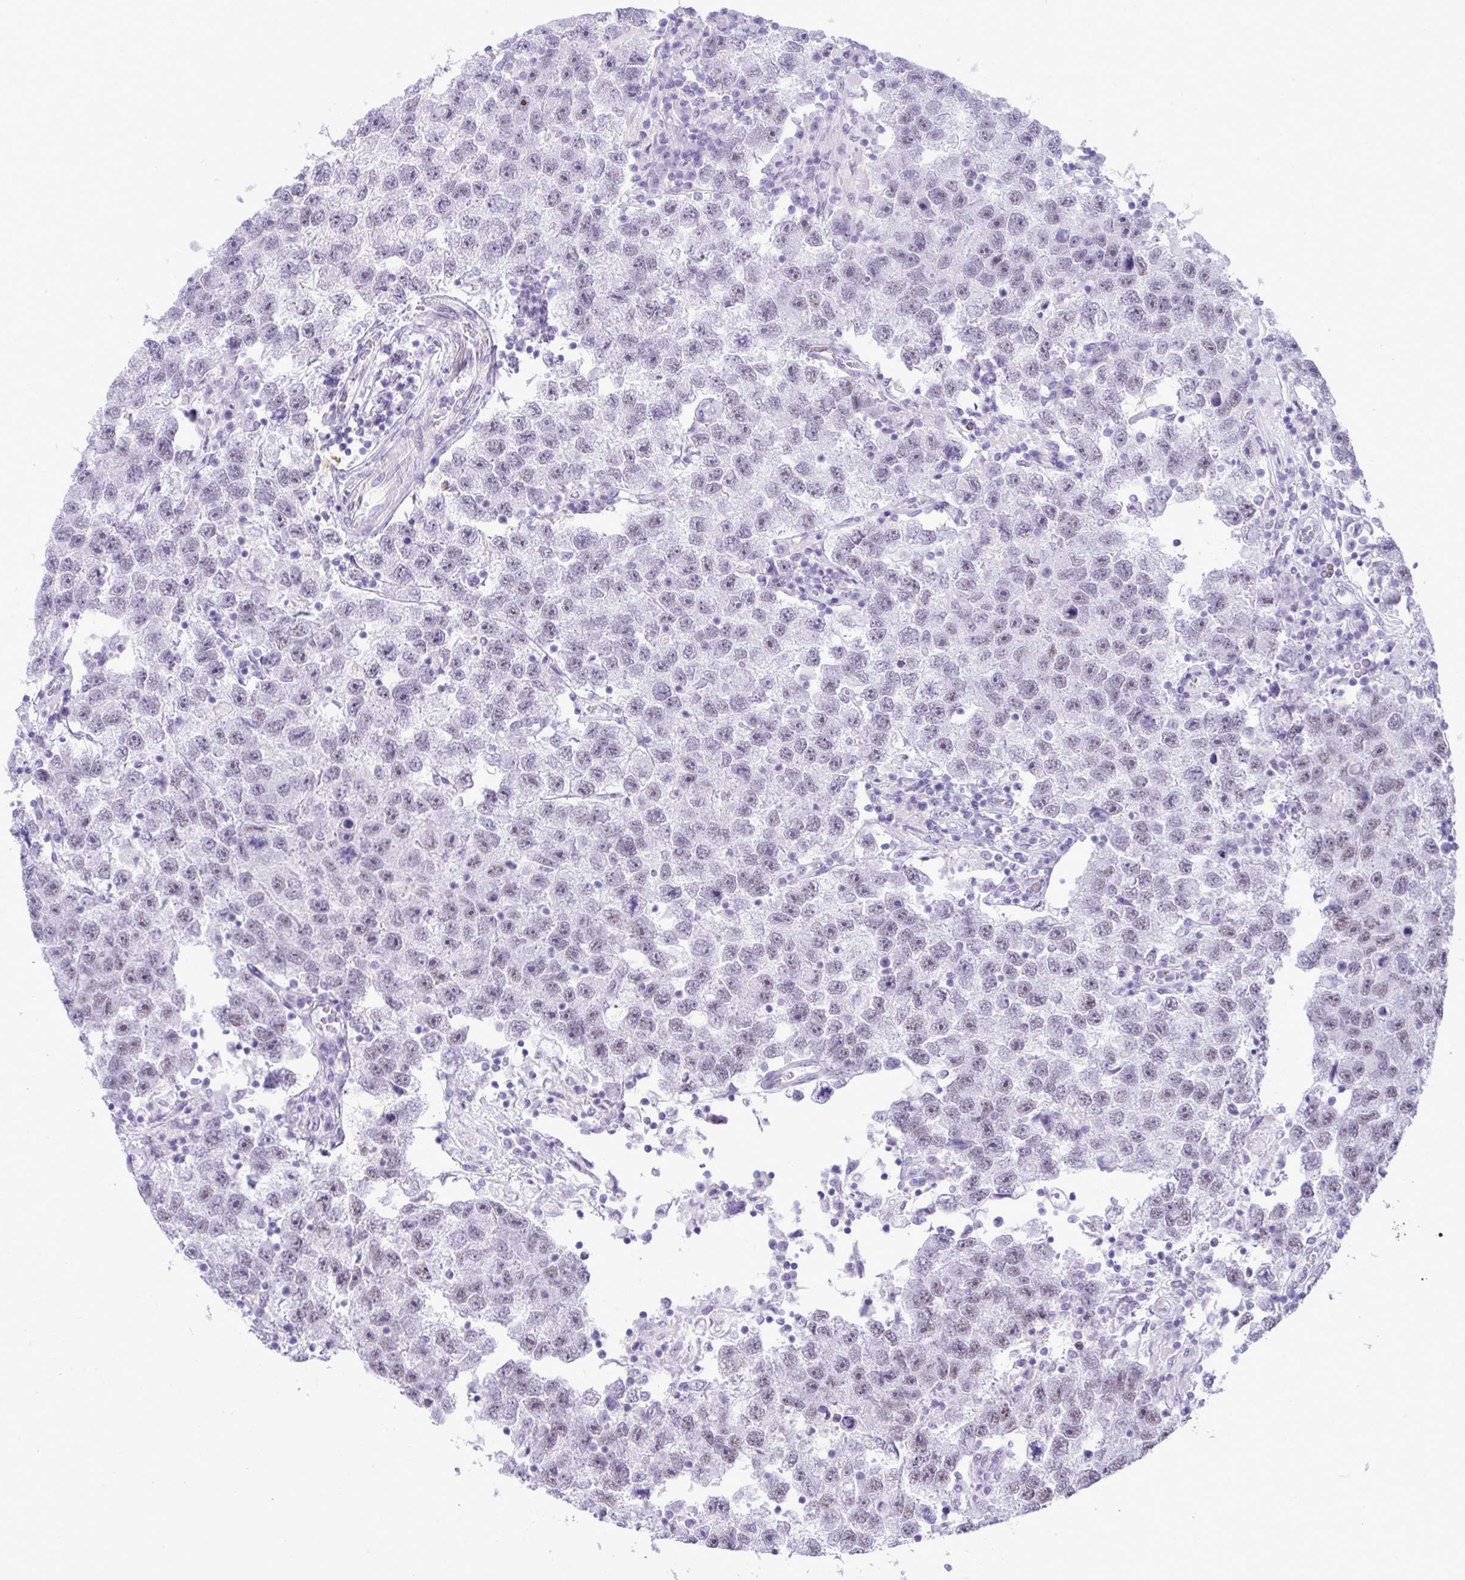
{"staining": {"intensity": "negative", "quantity": "none", "location": "none"}, "tissue": "testis cancer", "cell_type": "Tumor cells", "image_type": "cancer", "snomed": [{"axis": "morphology", "description": "Seminoma, NOS"}, {"axis": "topography", "description": "Testis"}], "caption": "Seminoma (testis) stained for a protein using immunohistochemistry (IHC) shows no expression tumor cells.", "gene": "ELN", "patient": {"sex": "male", "age": 26}}